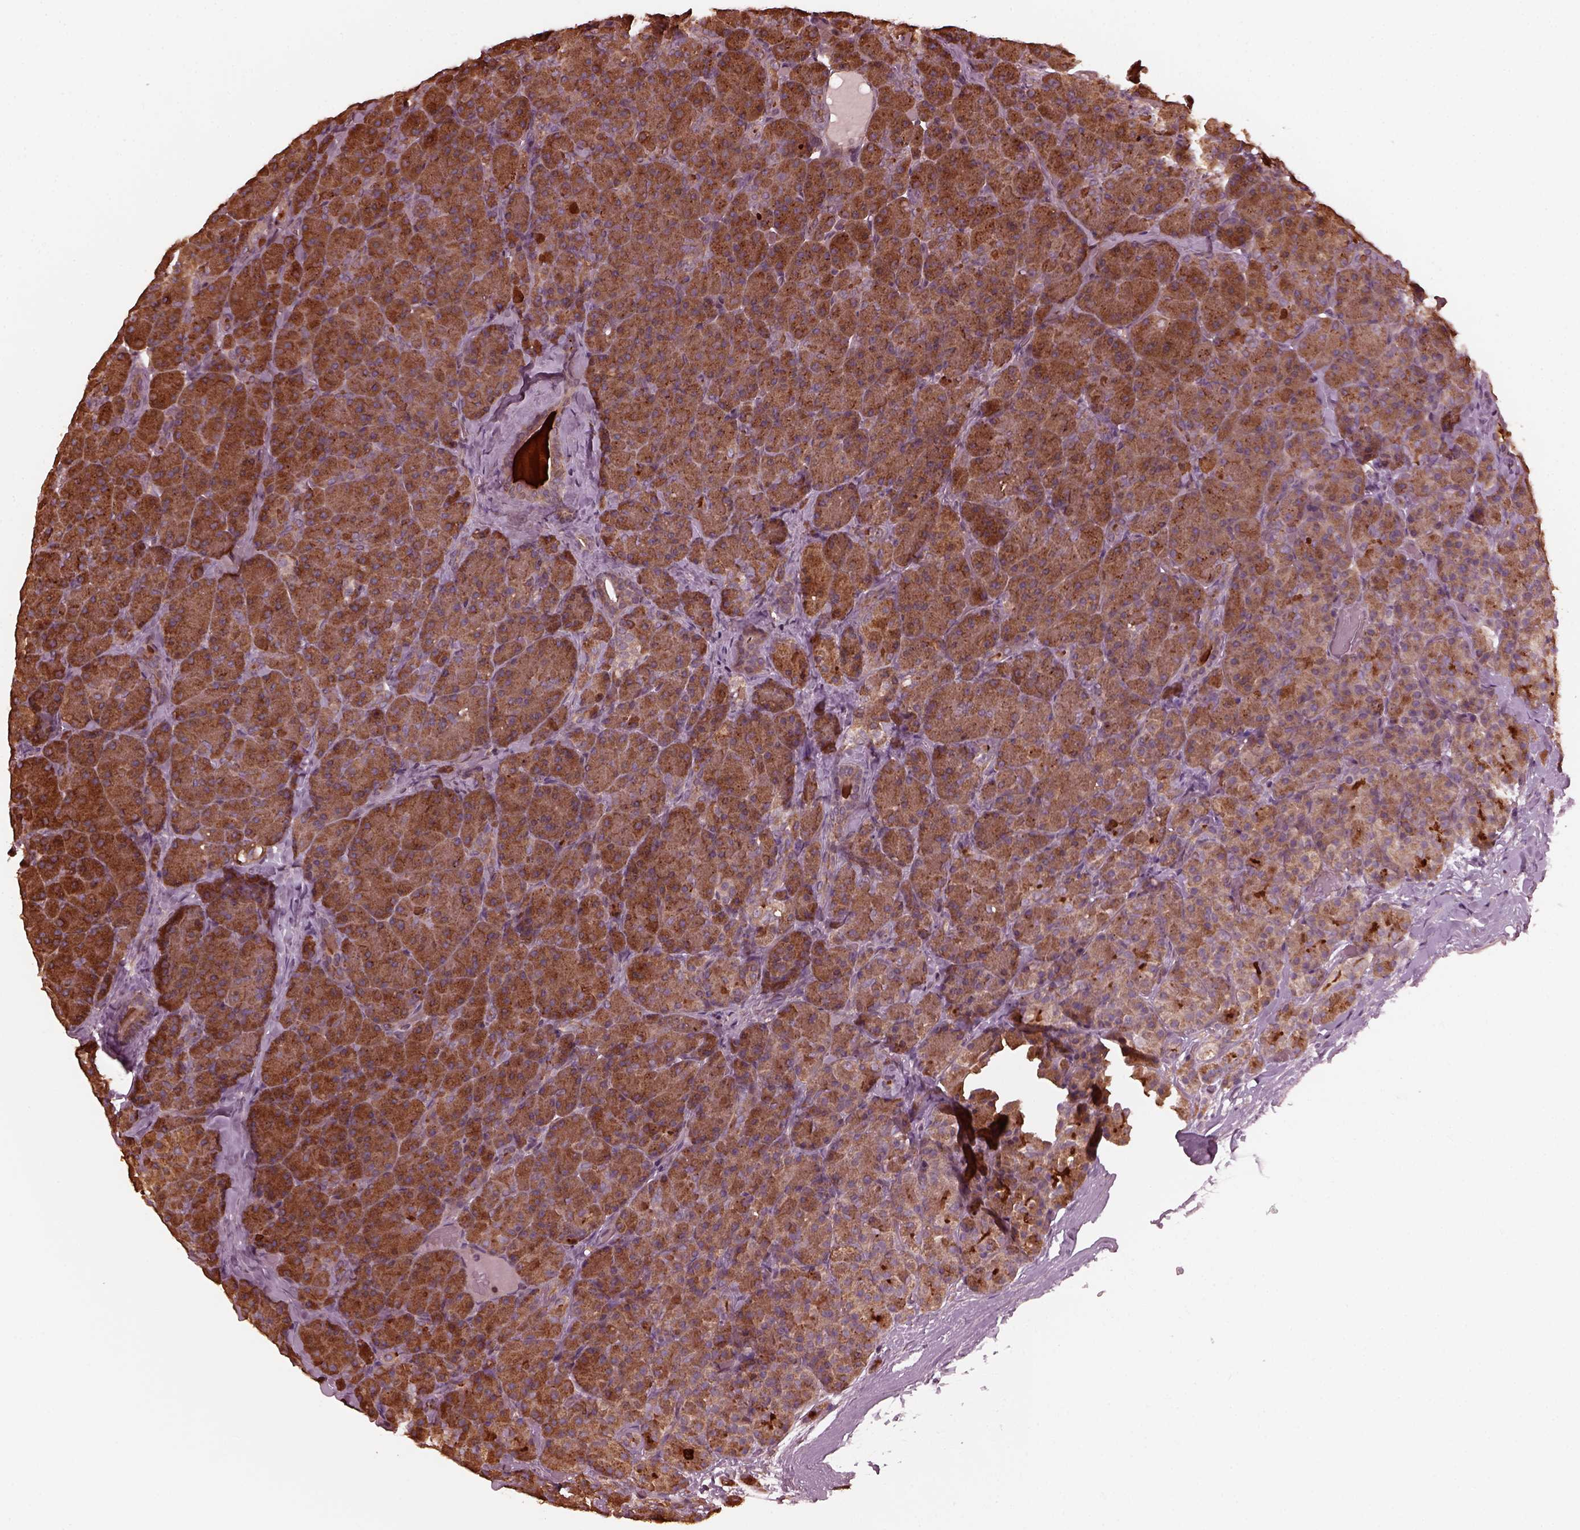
{"staining": {"intensity": "moderate", "quantity": ">75%", "location": "cytoplasmic/membranous"}, "tissue": "pancreas", "cell_type": "Exocrine glandular cells", "image_type": "normal", "snomed": [{"axis": "morphology", "description": "Normal tissue, NOS"}, {"axis": "topography", "description": "Pancreas"}], "caption": "High-power microscopy captured an IHC image of unremarkable pancreas, revealing moderate cytoplasmic/membranous staining in approximately >75% of exocrine glandular cells. The staining was performed using DAB, with brown indicating positive protein expression. Nuclei are stained blue with hematoxylin.", "gene": "ZNF292", "patient": {"sex": "male", "age": 57}}